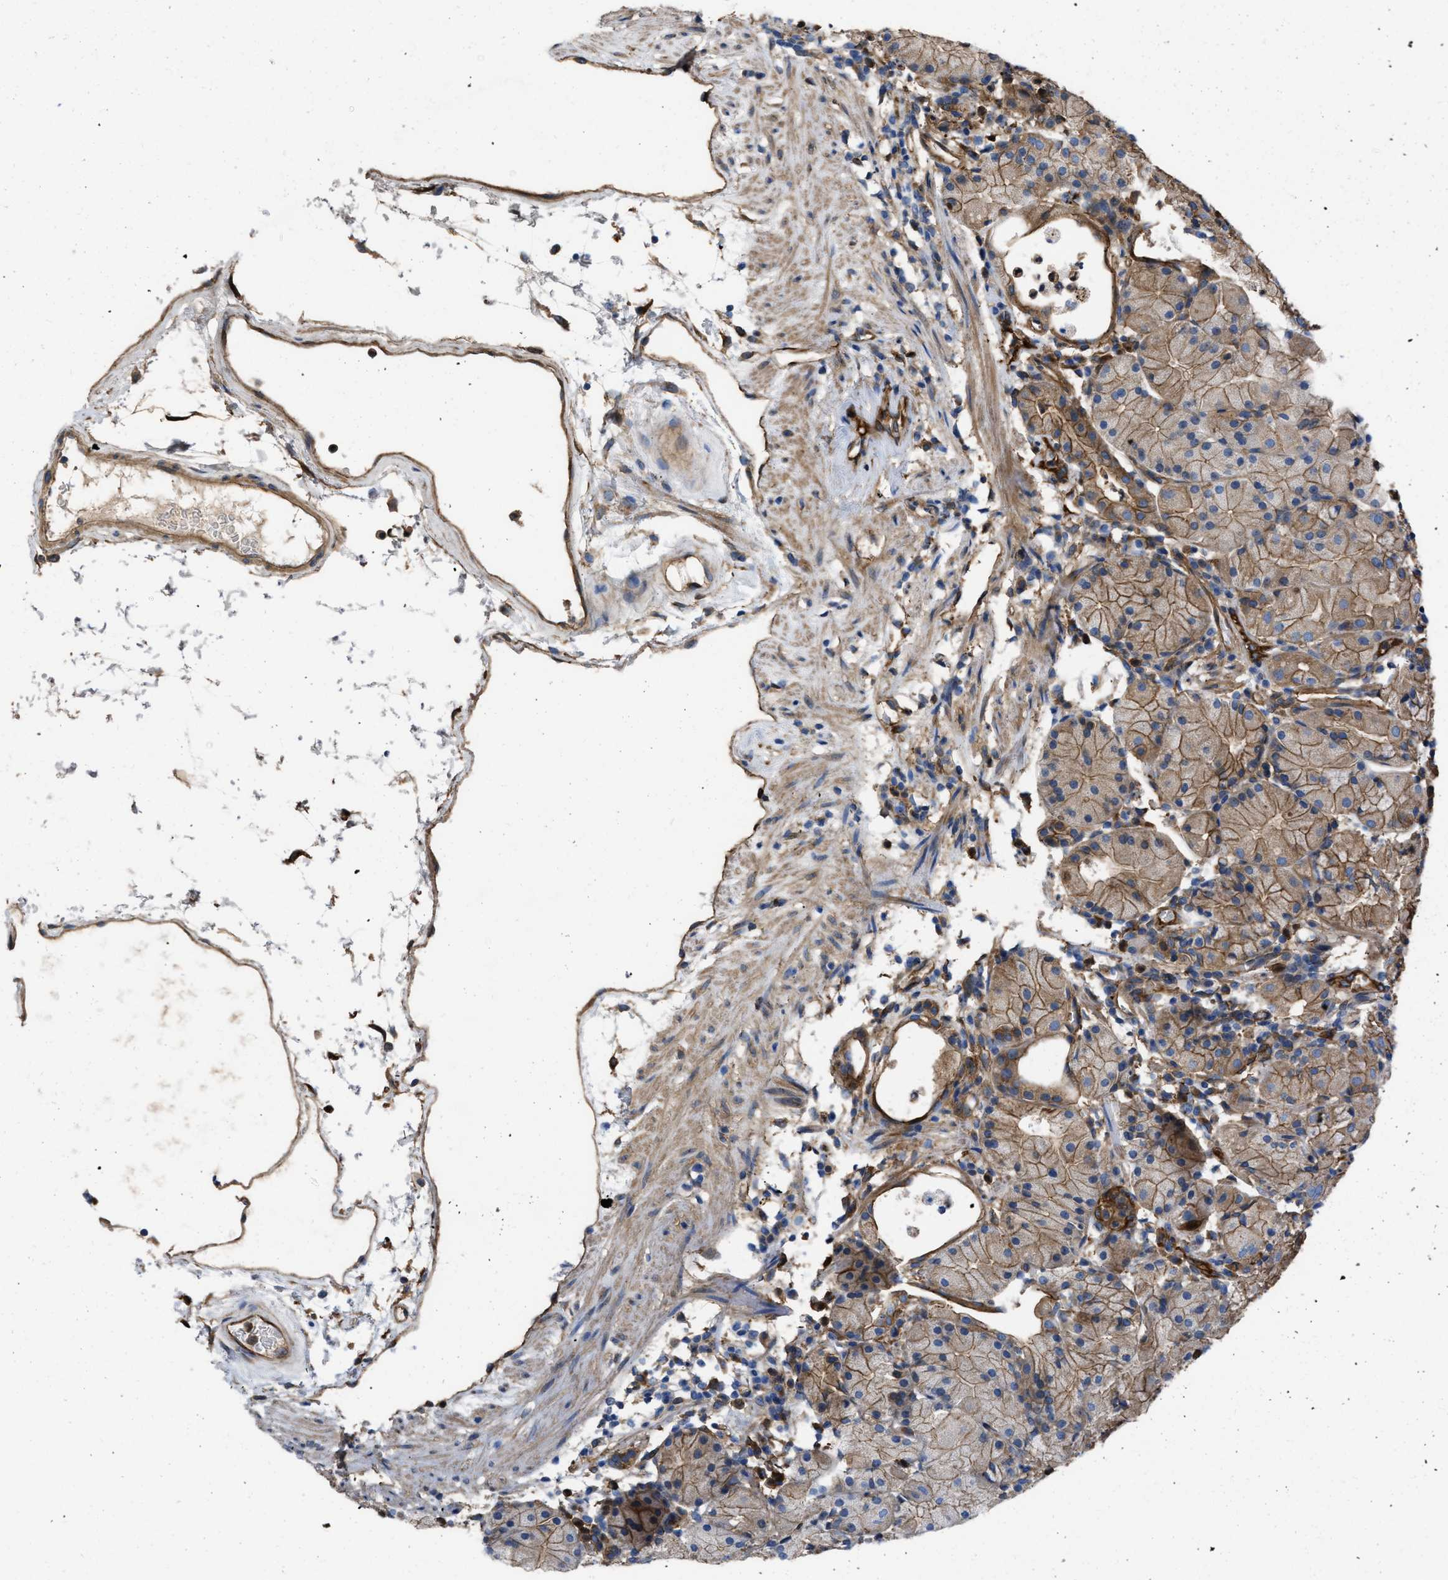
{"staining": {"intensity": "moderate", "quantity": ">75%", "location": "cytoplasmic/membranous"}, "tissue": "stomach", "cell_type": "Glandular cells", "image_type": "normal", "snomed": [{"axis": "morphology", "description": "Normal tissue, NOS"}, {"axis": "topography", "description": "Stomach"}, {"axis": "topography", "description": "Stomach, lower"}], "caption": "IHC of normal human stomach displays medium levels of moderate cytoplasmic/membranous expression in approximately >75% of glandular cells.", "gene": "TRIOBP", "patient": {"sex": "female", "age": 75}}